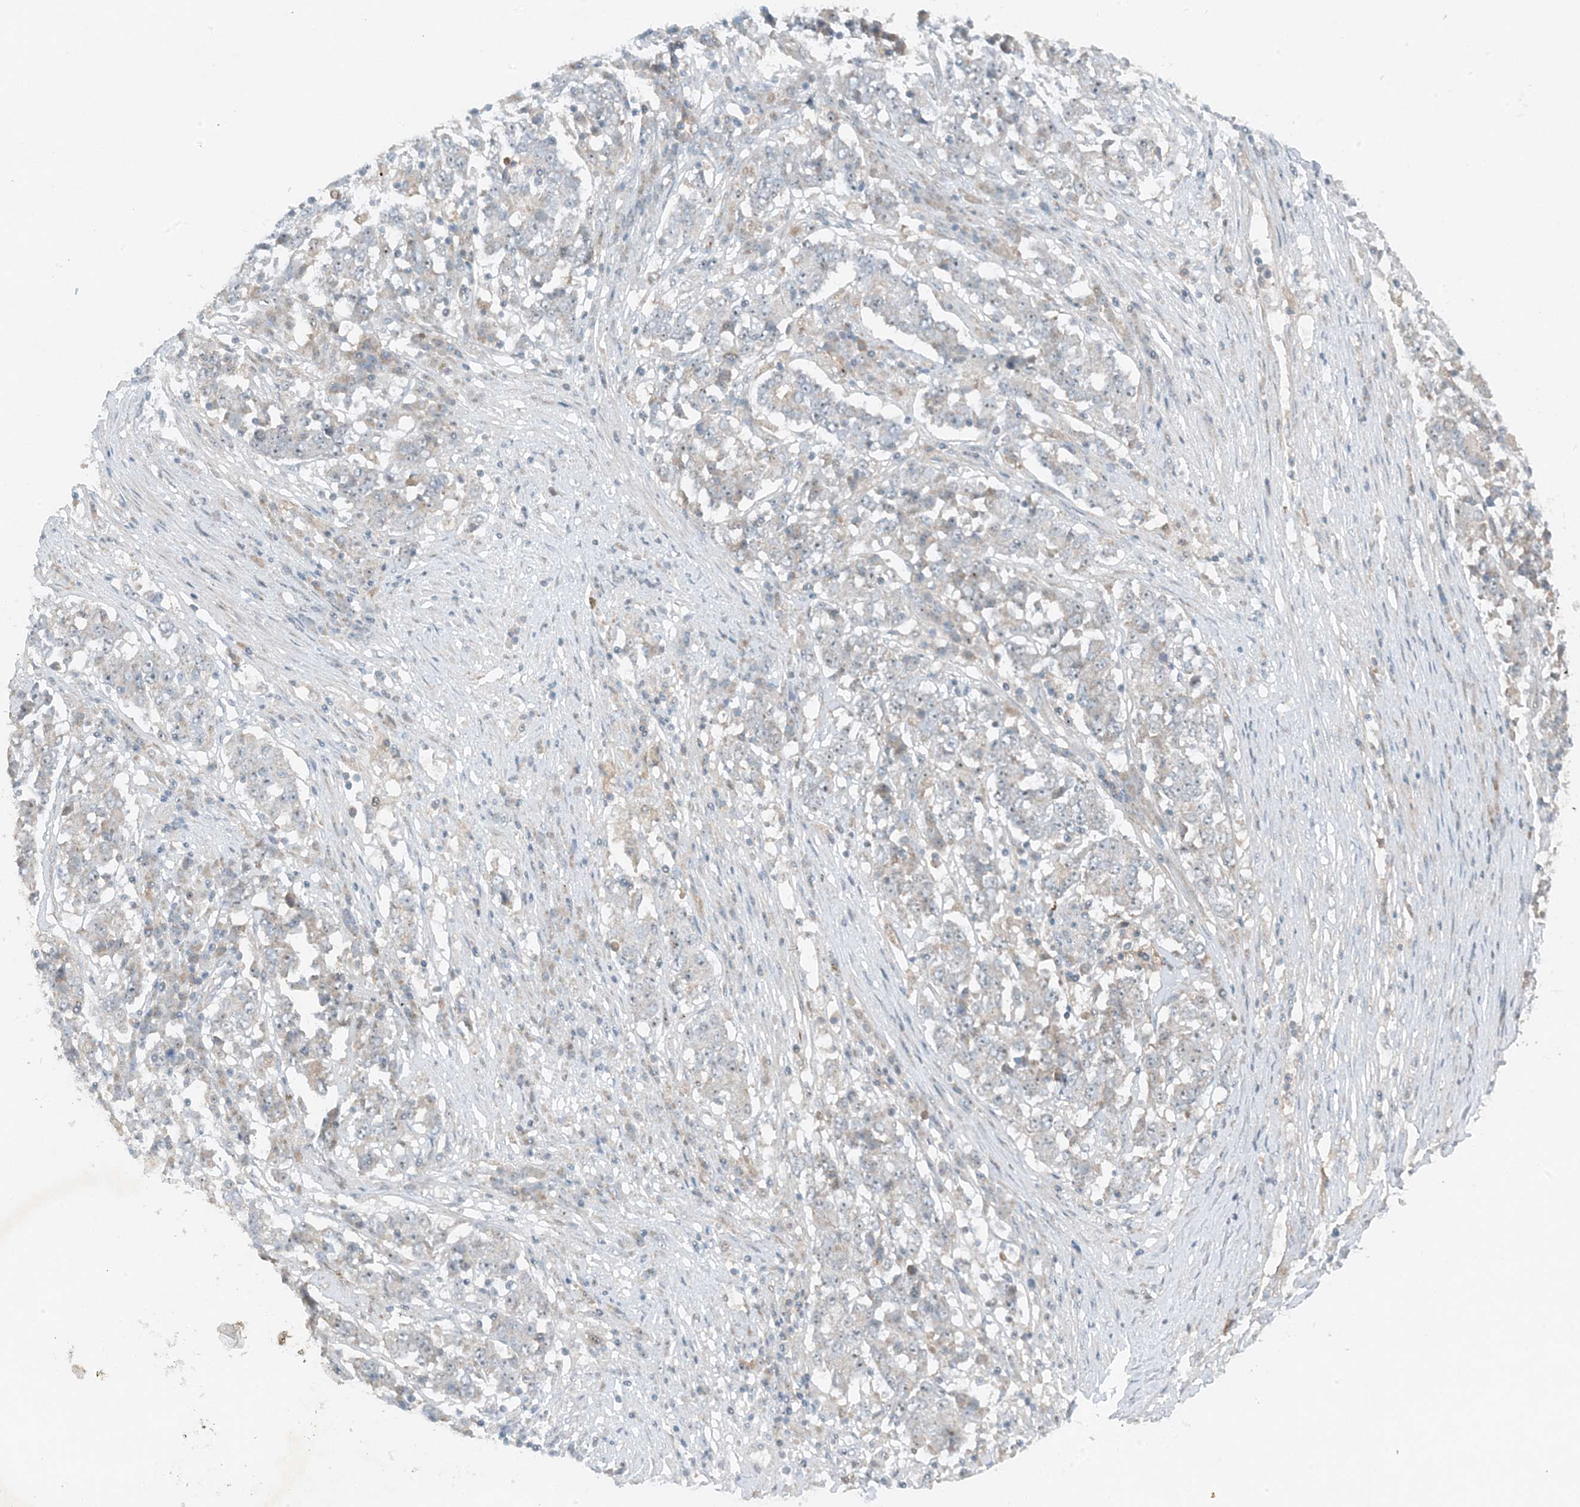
{"staining": {"intensity": "negative", "quantity": "none", "location": "none"}, "tissue": "stomach cancer", "cell_type": "Tumor cells", "image_type": "cancer", "snomed": [{"axis": "morphology", "description": "Adenocarcinoma, NOS"}, {"axis": "topography", "description": "Stomach"}], "caption": "This image is of stomach cancer (adenocarcinoma) stained with immunohistochemistry (IHC) to label a protein in brown with the nuclei are counter-stained blue. There is no positivity in tumor cells.", "gene": "MITD1", "patient": {"sex": "male", "age": 59}}